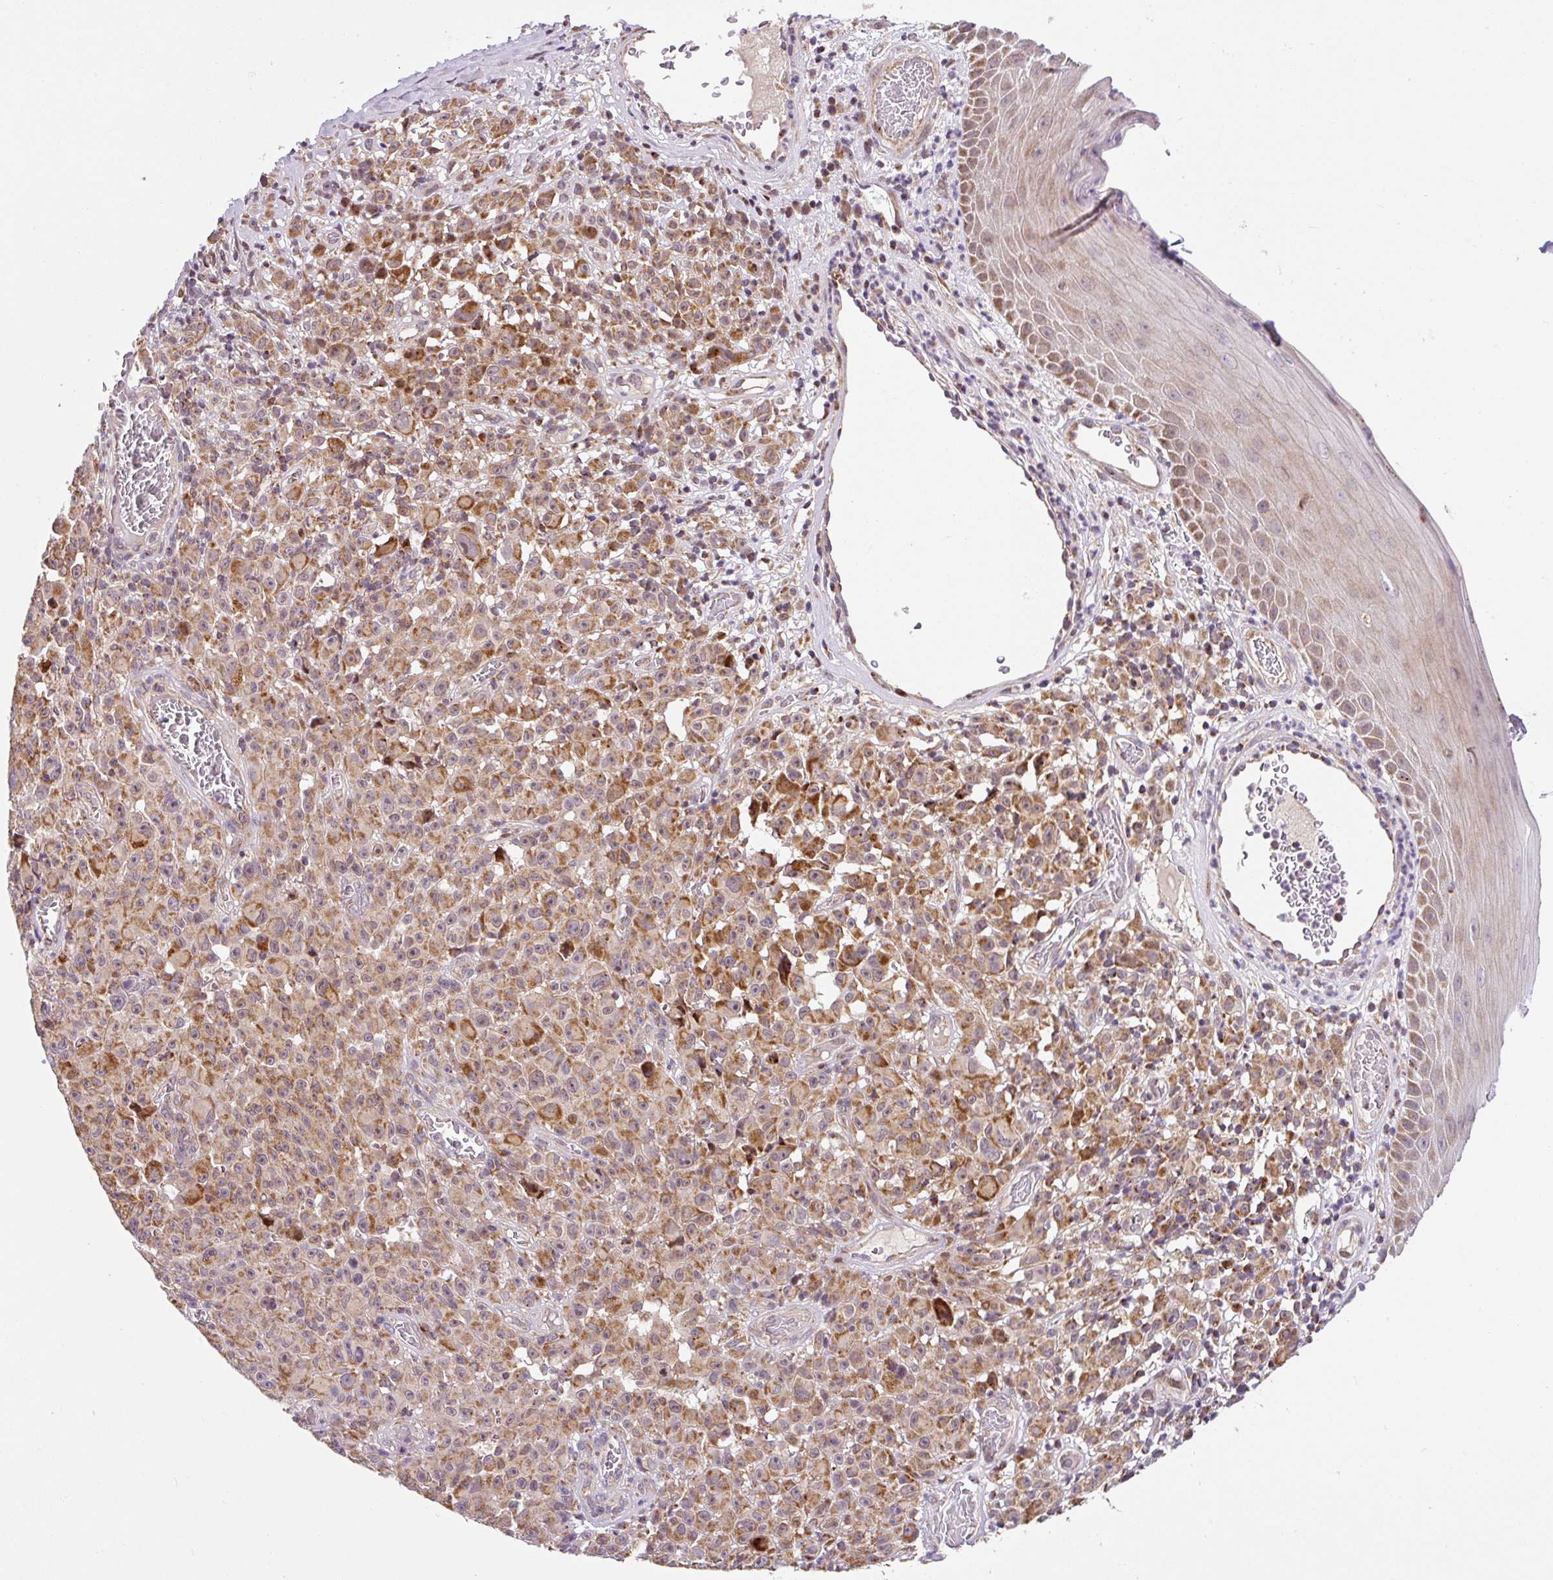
{"staining": {"intensity": "moderate", "quantity": ">75%", "location": "cytoplasmic/membranous"}, "tissue": "melanoma", "cell_type": "Tumor cells", "image_type": "cancer", "snomed": [{"axis": "morphology", "description": "Malignant melanoma, NOS"}, {"axis": "topography", "description": "Skin"}], "caption": "IHC (DAB) staining of human melanoma exhibits moderate cytoplasmic/membranous protein staining in about >75% of tumor cells.", "gene": "SARS2", "patient": {"sex": "female", "age": 82}}